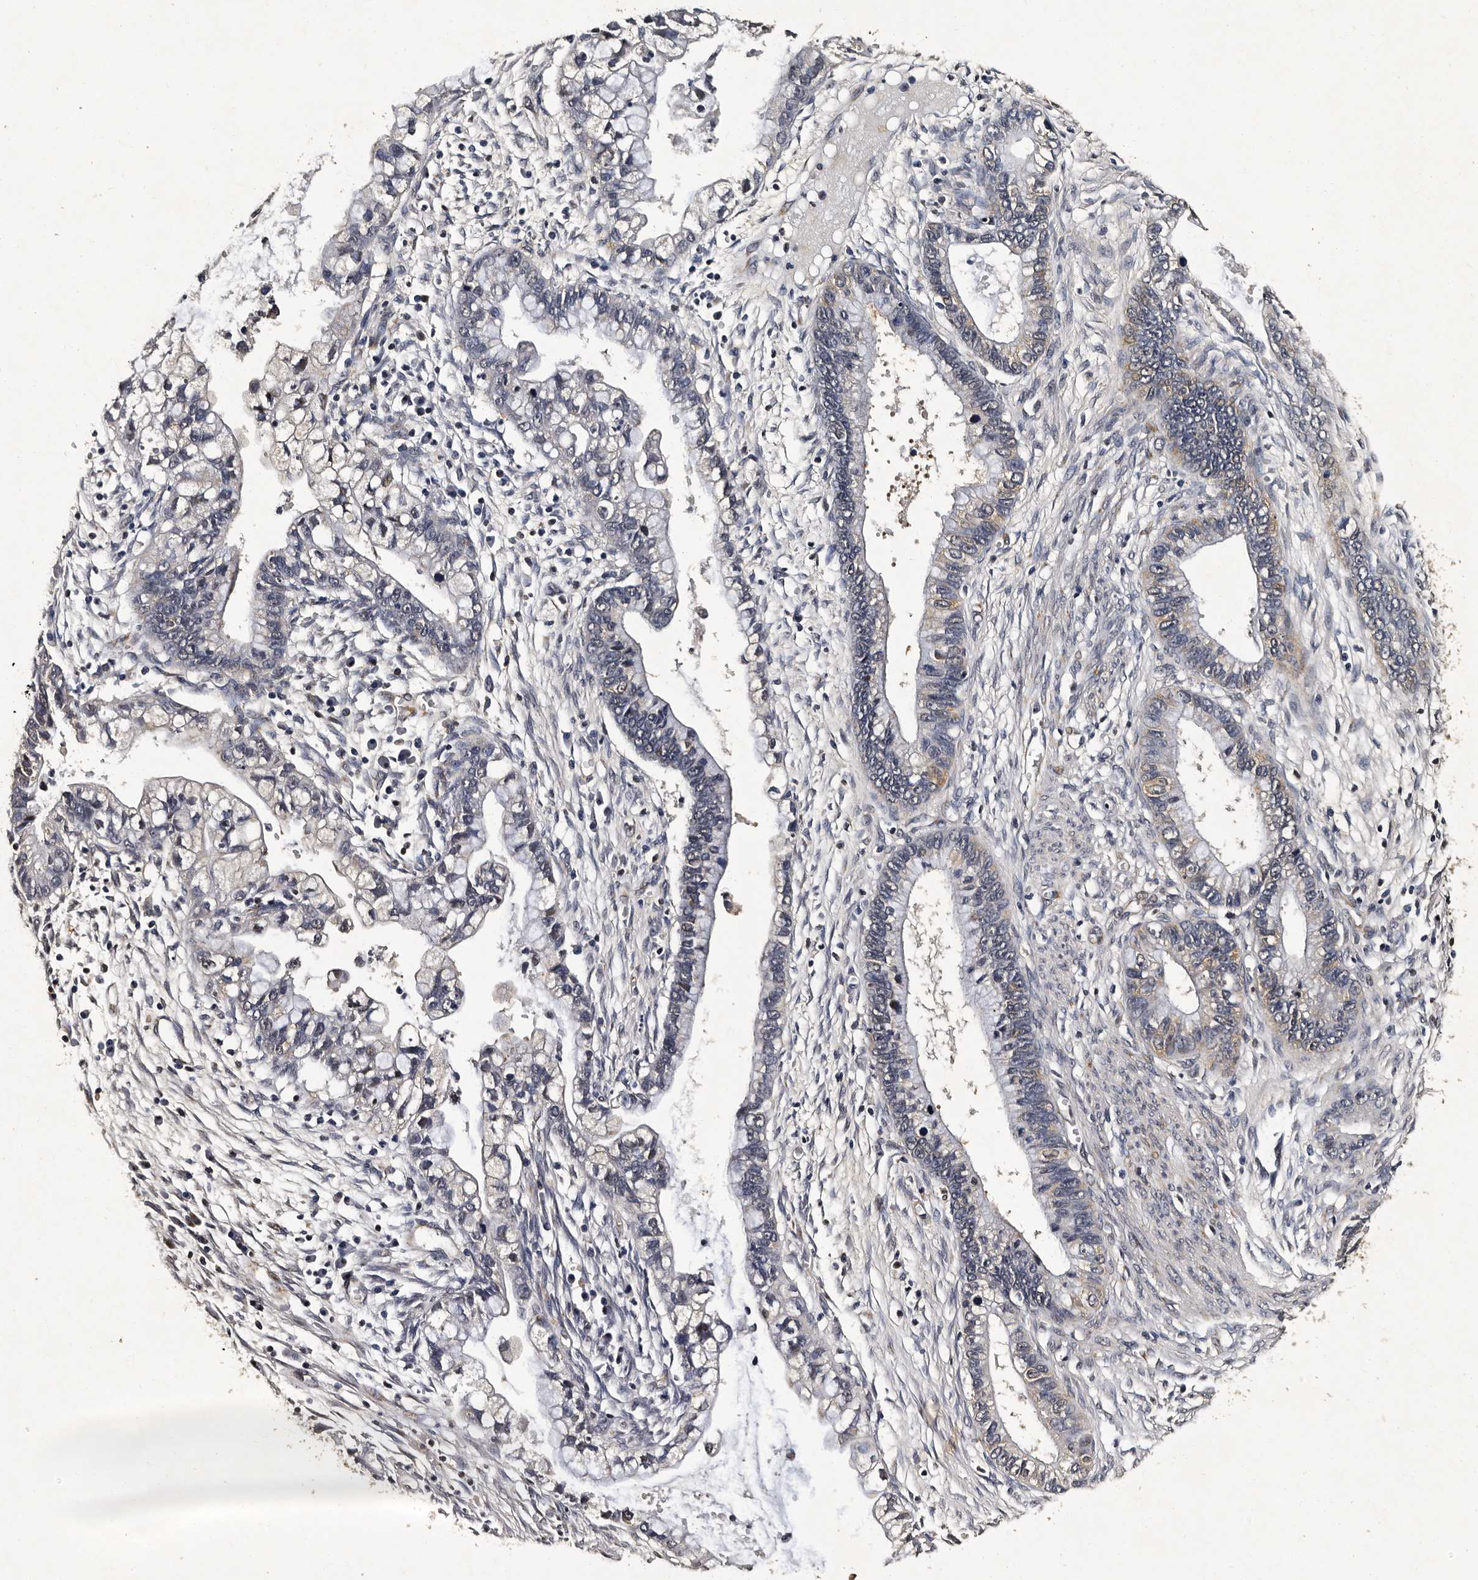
{"staining": {"intensity": "moderate", "quantity": "<25%", "location": "cytoplasmic/membranous"}, "tissue": "cervical cancer", "cell_type": "Tumor cells", "image_type": "cancer", "snomed": [{"axis": "morphology", "description": "Adenocarcinoma, NOS"}, {"axis": "topography", "description": "Cervix"}], "caption": "Immunohistochemistry of human cervical cancer shows low levels of moderate cytoplasmic/membranous staining in about <25% of tumor cells.", "gene": "CPNE3", "patient": {"sex": "female", "age": 44}}